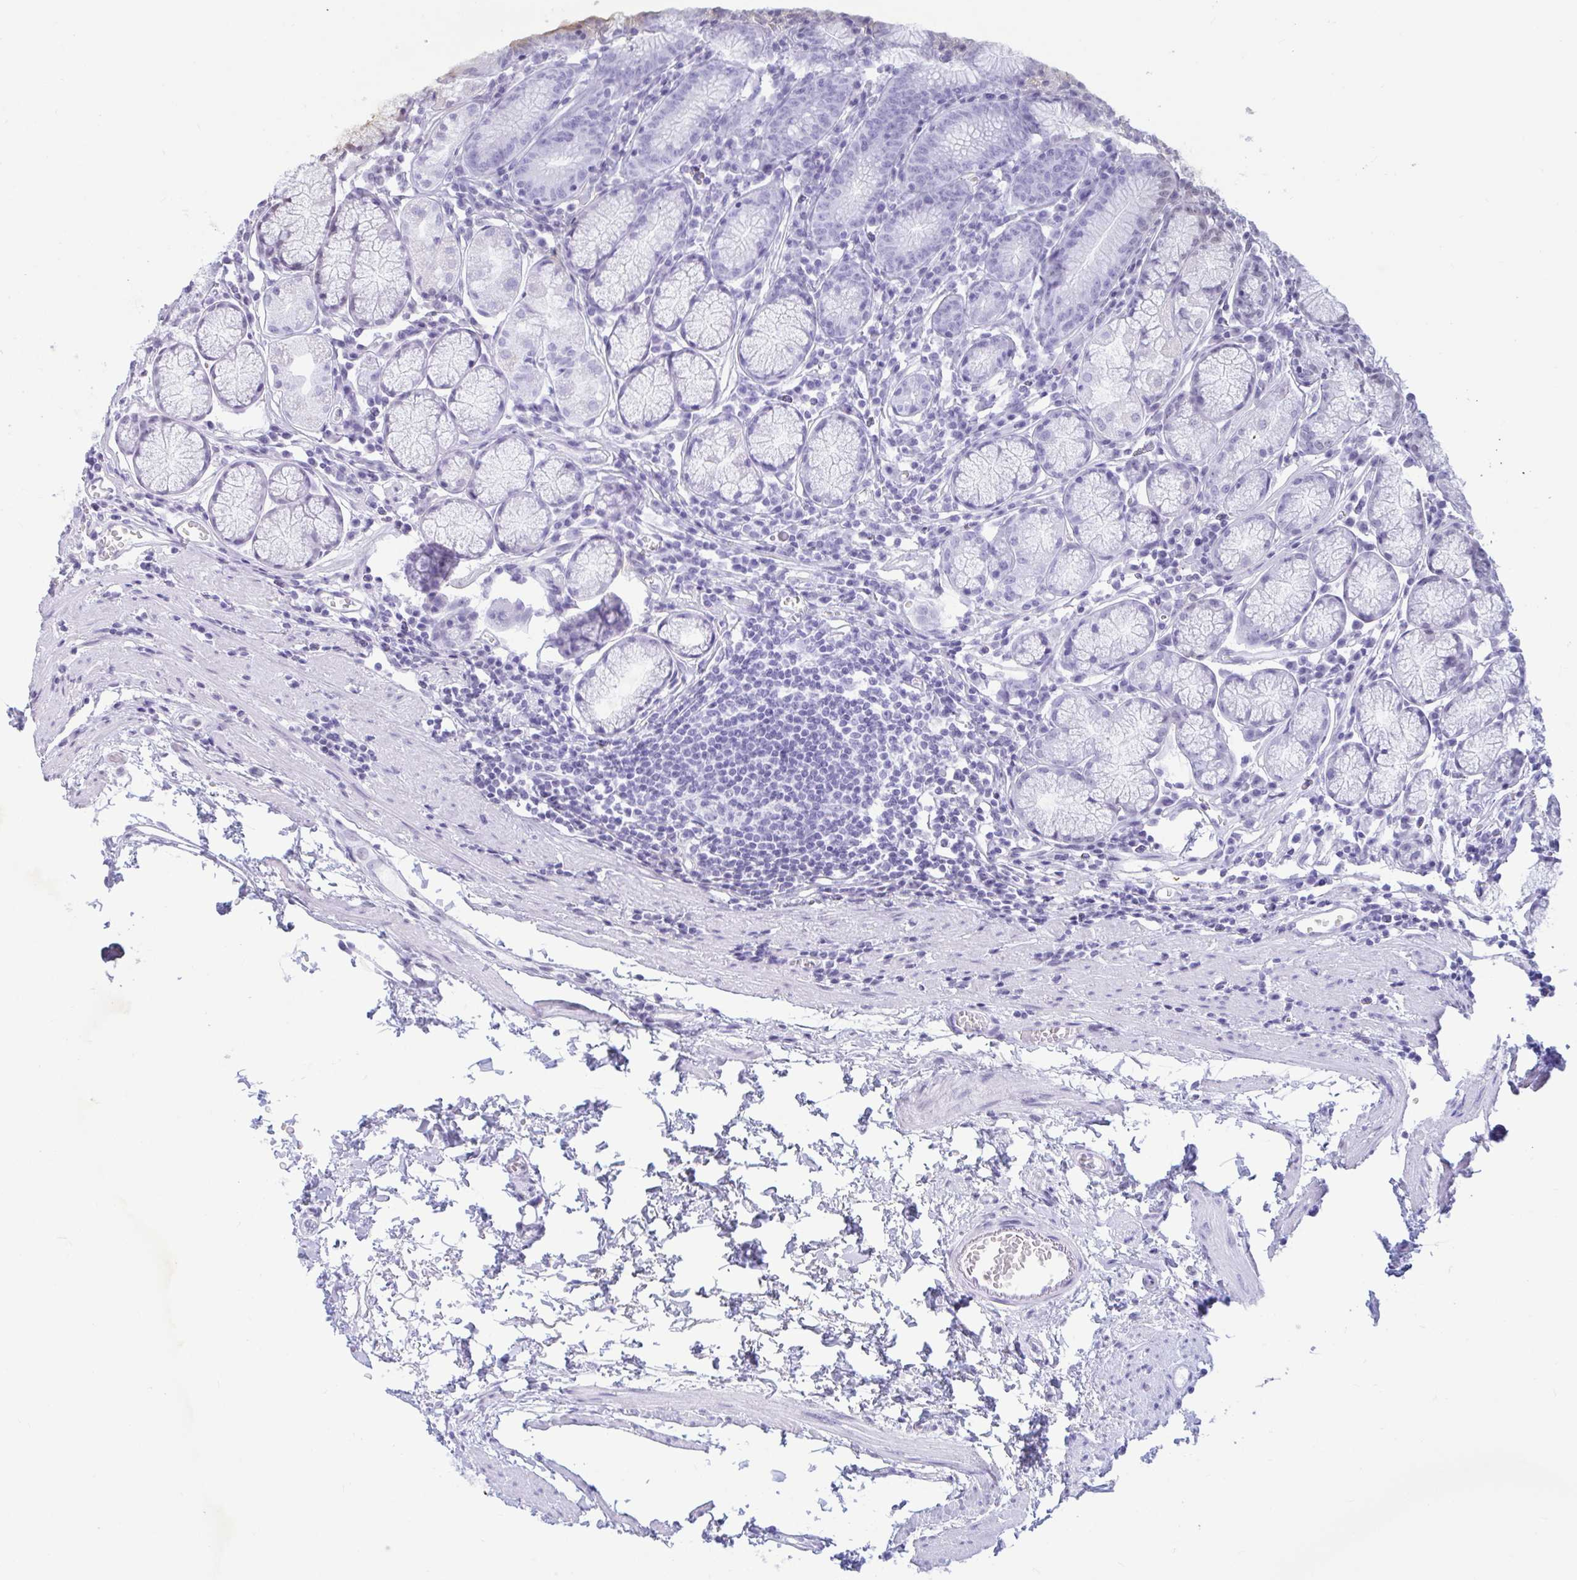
{"staining": {"intensity": "moderate", "quantity": "25%-75%", "location": "nuclear"}, "tissue": "stomach", "cell_type": "Glandular cells", "image_type": "normal", "snomed": [{"axis": "morphology", "description": "Normal tissue, NOS"}, {"axis": "topography", "description": "Stomach"}], "caption": "Benign stomach was stained to show a protein in brown. There is medium levels of moderate nuclear staining in approximately 25%-75% of glandular cells.", "gene": "CBFA2T2", "patient": {"sex": "male", "age": 55}}